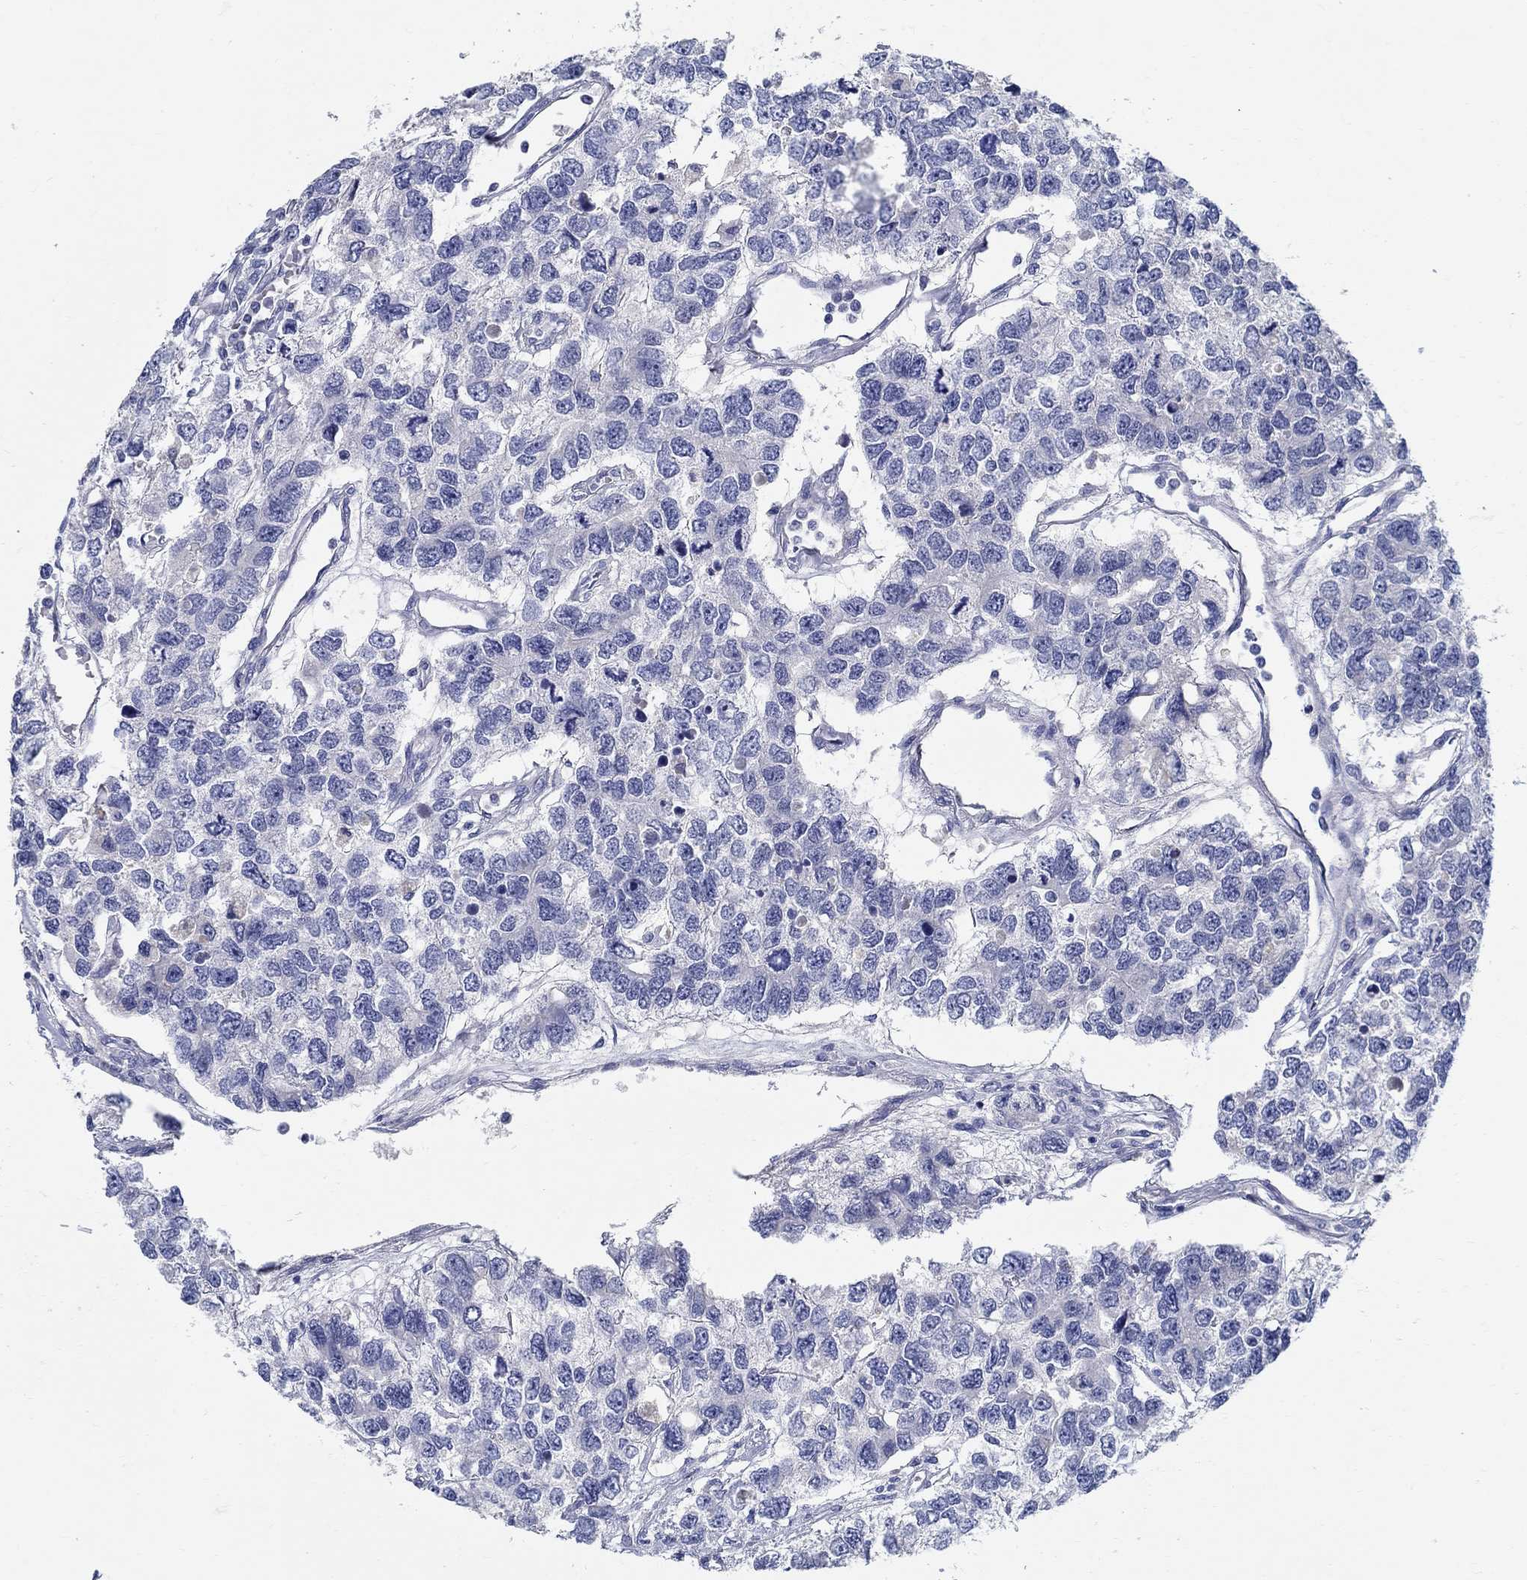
{"staining": {"intensity": "negative", "quantity": "none", "location": "none"}, "tissue": "testis cancer", "cell_type": "Tumor cells", "image_type": "cancer", "snomed": [{"axis": "morphology", "description": "Seminoma, NOS"}, {"axis": "topography", "description": "Testis"}], "caption": "A histopathology image of human testis cancer (seminoma) is negative for staining in tumor cells.", "gene": "CRYGD", "patient": {"sex": "male", "age": 52}}